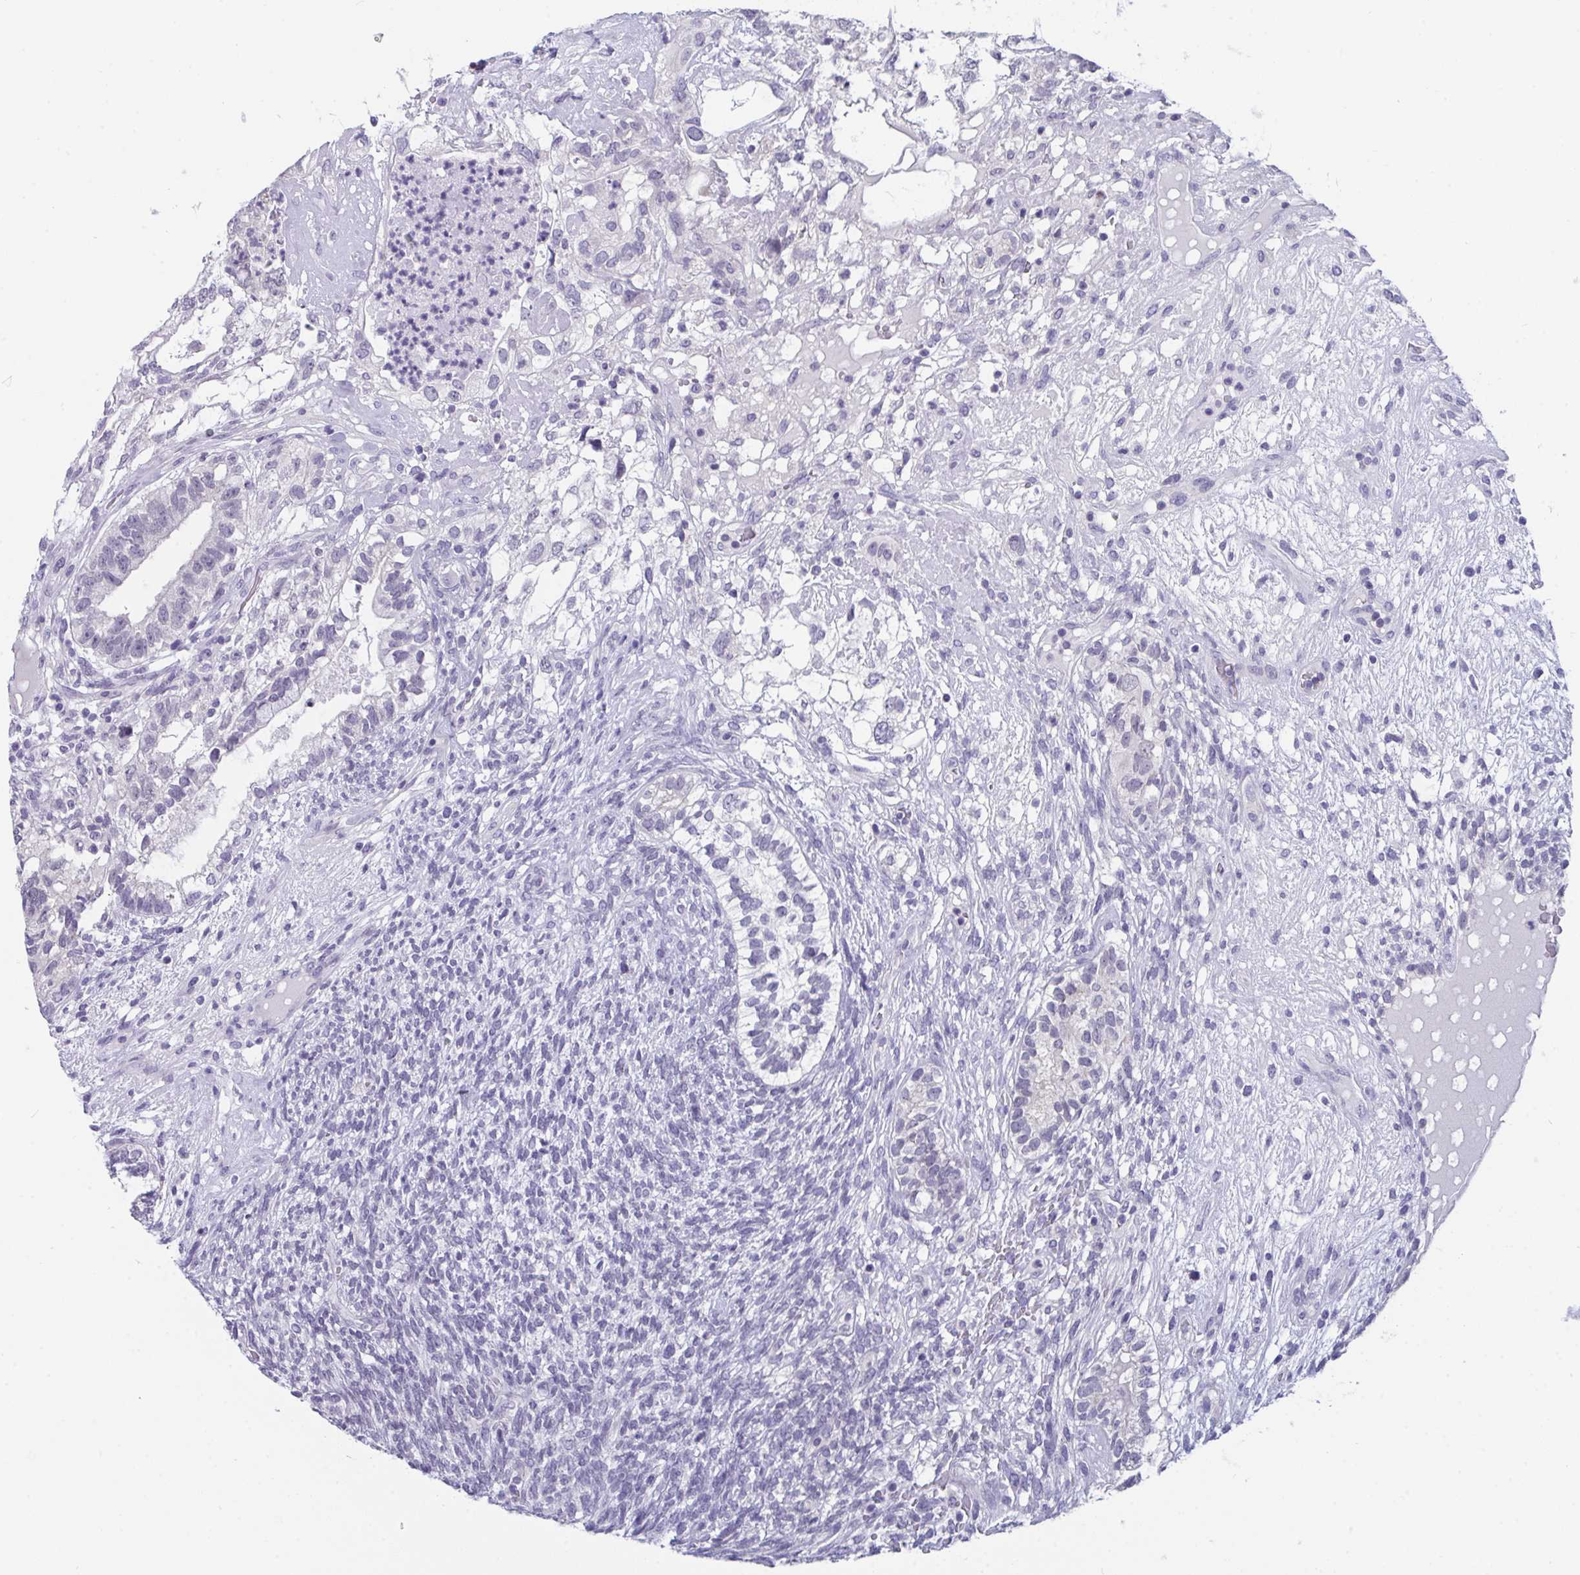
{"staining": {"intensity": "negative", "quantity": "none", "location": "none"}, "tissue": "testis cancer", "cell_type": "Tumor cells", "image_type": "cancer", "snomed": [{"axis": "morphology", "description": "Seminoma, NOS"}, {"axis": "morphology", "description": "Carcinoma, Embryonal, NOS"}, {"axis": "topography", "description": "Testis"}], "caption": "This is an immunohistochemistry histopathology image of human testis cancer. There is no positivity in tumor cells.", "gene": "BMAL2", "patient": {"sex": "male", "age": 41}}